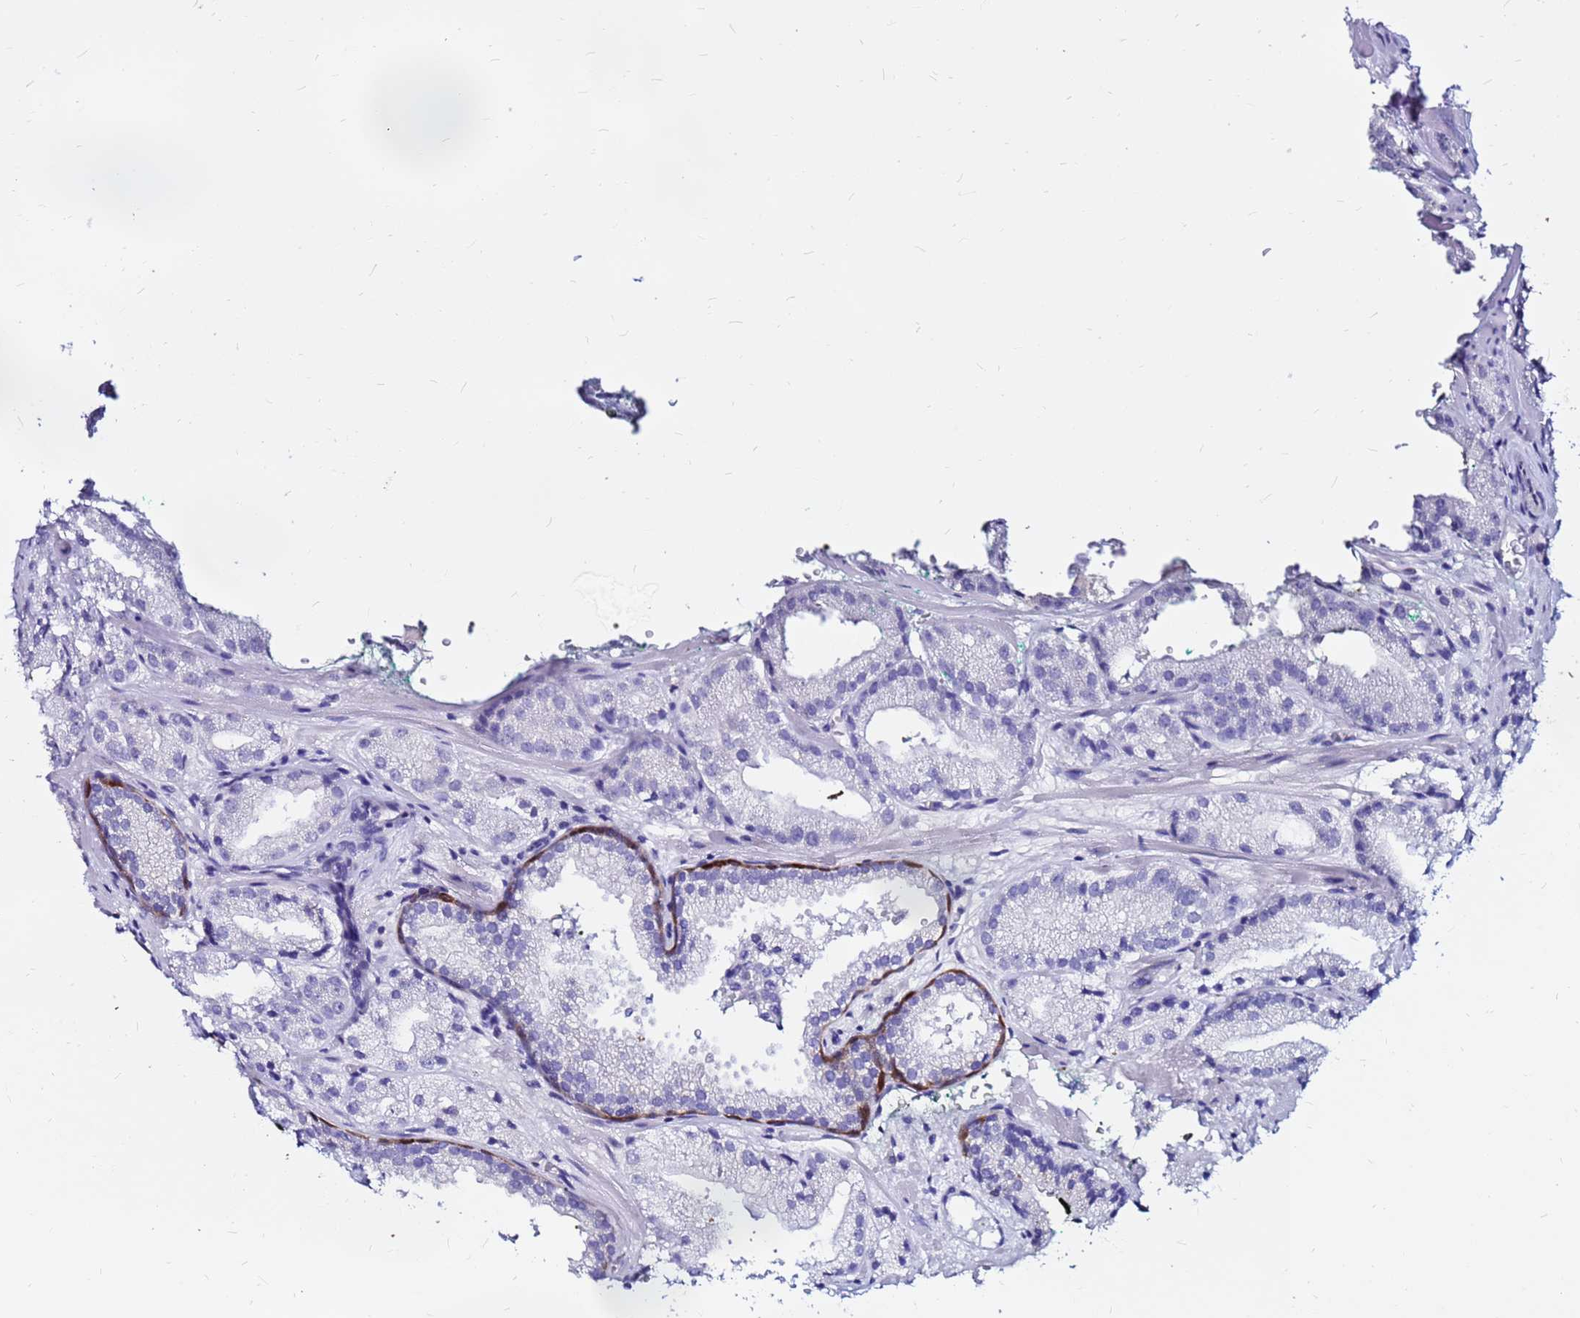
{"staining": {"intensity": "negative", "quantity": "none", "location": "none"}, "tissue": "prostate cancer", "cell_type": "Tumor cells", "image_type": "cancer", "snomed": [{"axis": "morphology", "description": "Adenocarcinoma, Low grade"}, {"axis": "topography", "description": "Prostate"}], "caption": "DAB immunohistochemical staining of human low-grade adenocarcinoma (prostate) shows no significant expression in tumor cells.", "gene": "PPP1R14C", "patient": {"sex": "male", "age": 60}}